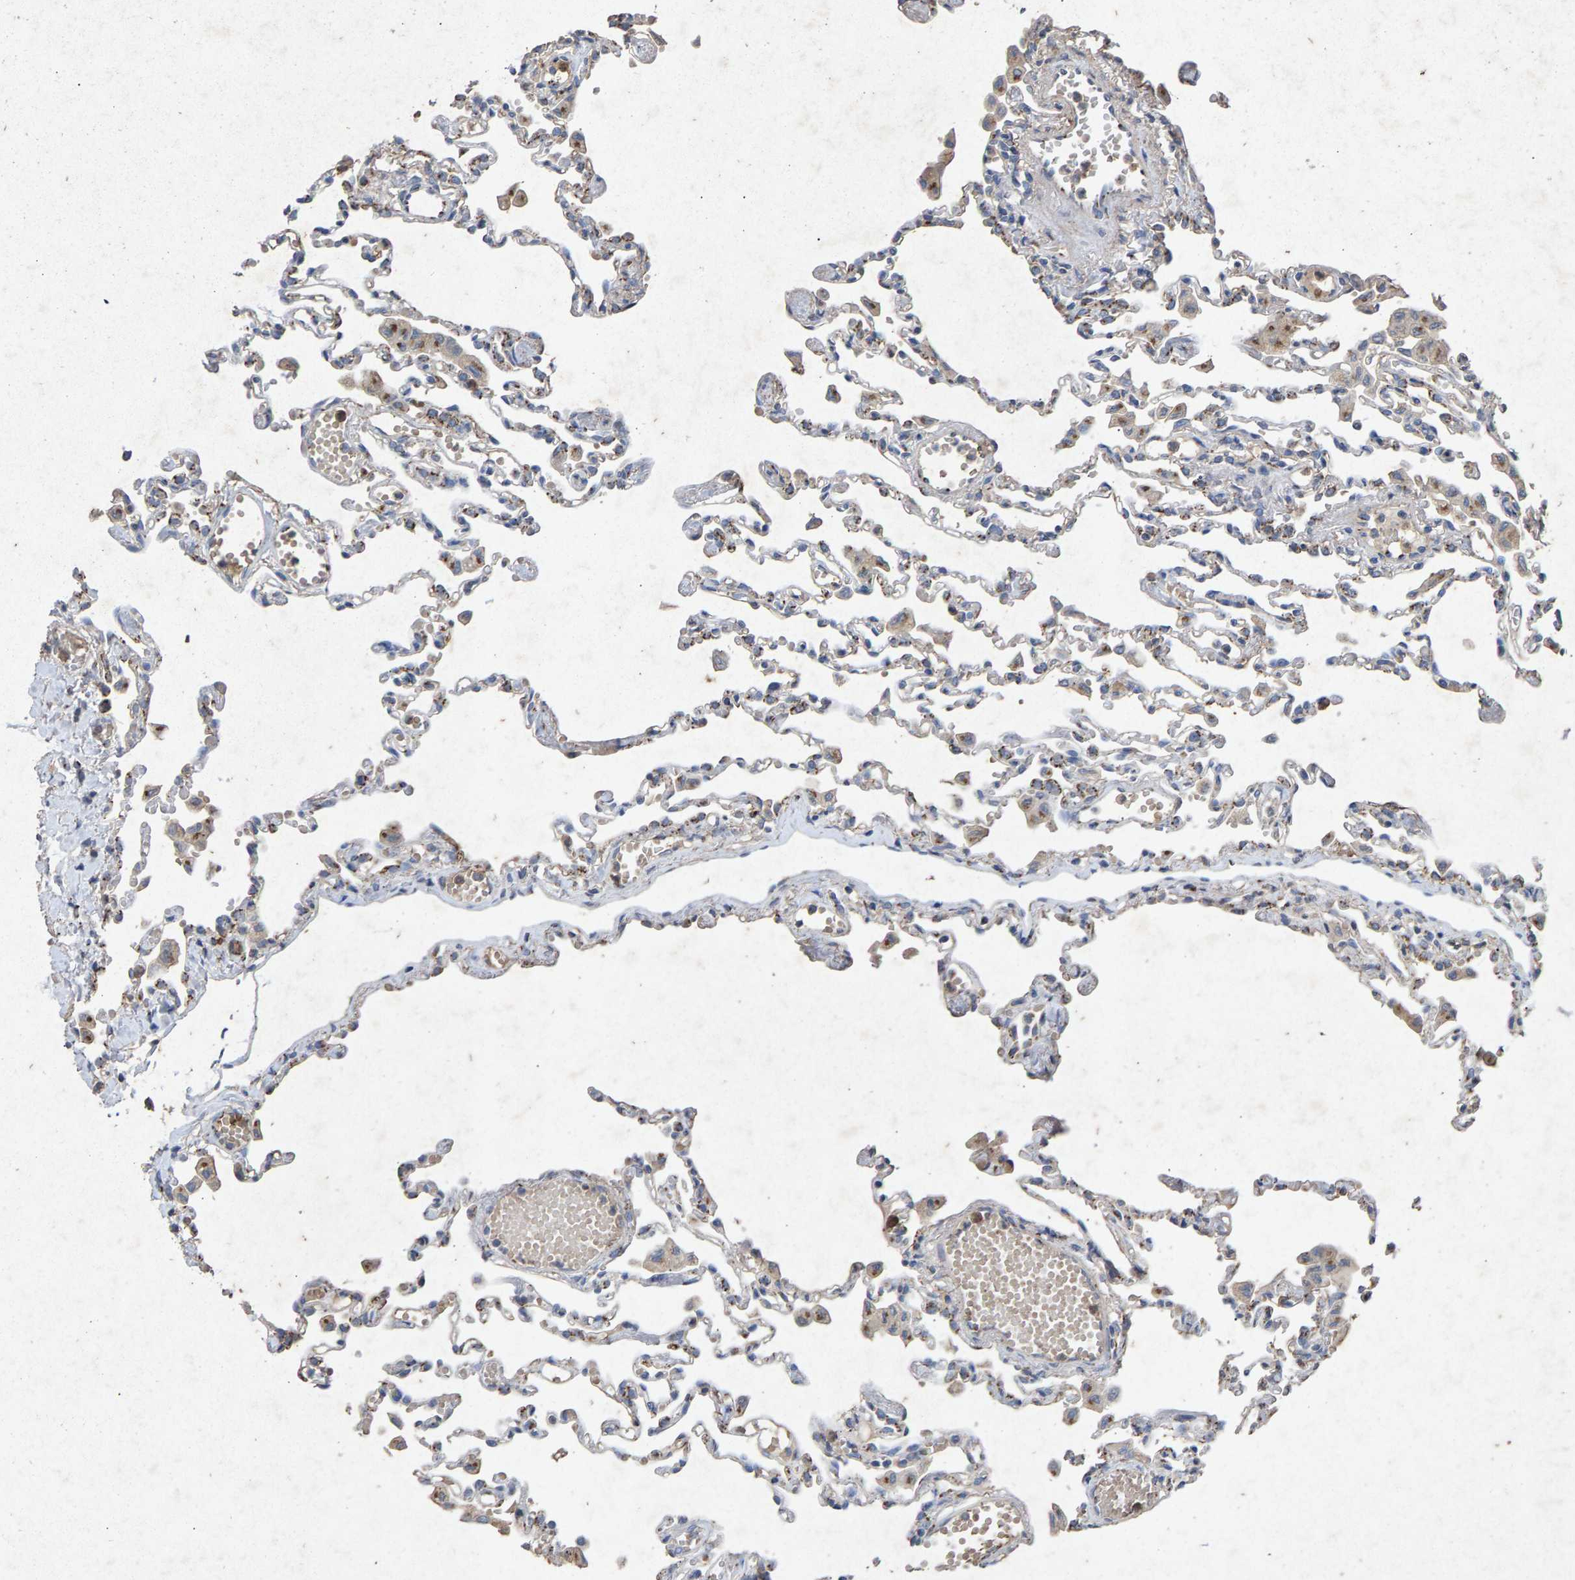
{"staining": {"intensity": "weak", "quantity": "<25%", "location": "cytoplasmic/membranous"}, "tissue": "lung", "cell_type": "Alveolar cells", "image_type": "normal", "snomed": [{"axis": "morphology", "description": "Normal tissue, NOS"}, {"axis": "topography", "description": "Bronchus"}, {"axis": "topography", "description": "Lung"}], "caption": "Immunohistochemical staining of benign human lung displays no significant expression in alveolar cells. (Brightfield microscopy of DAB (3,3'-diaminobenzidine) IHC at high magnification).", "gene": "MAN2A1", "patient": {"sex": "female", "age": 49}}